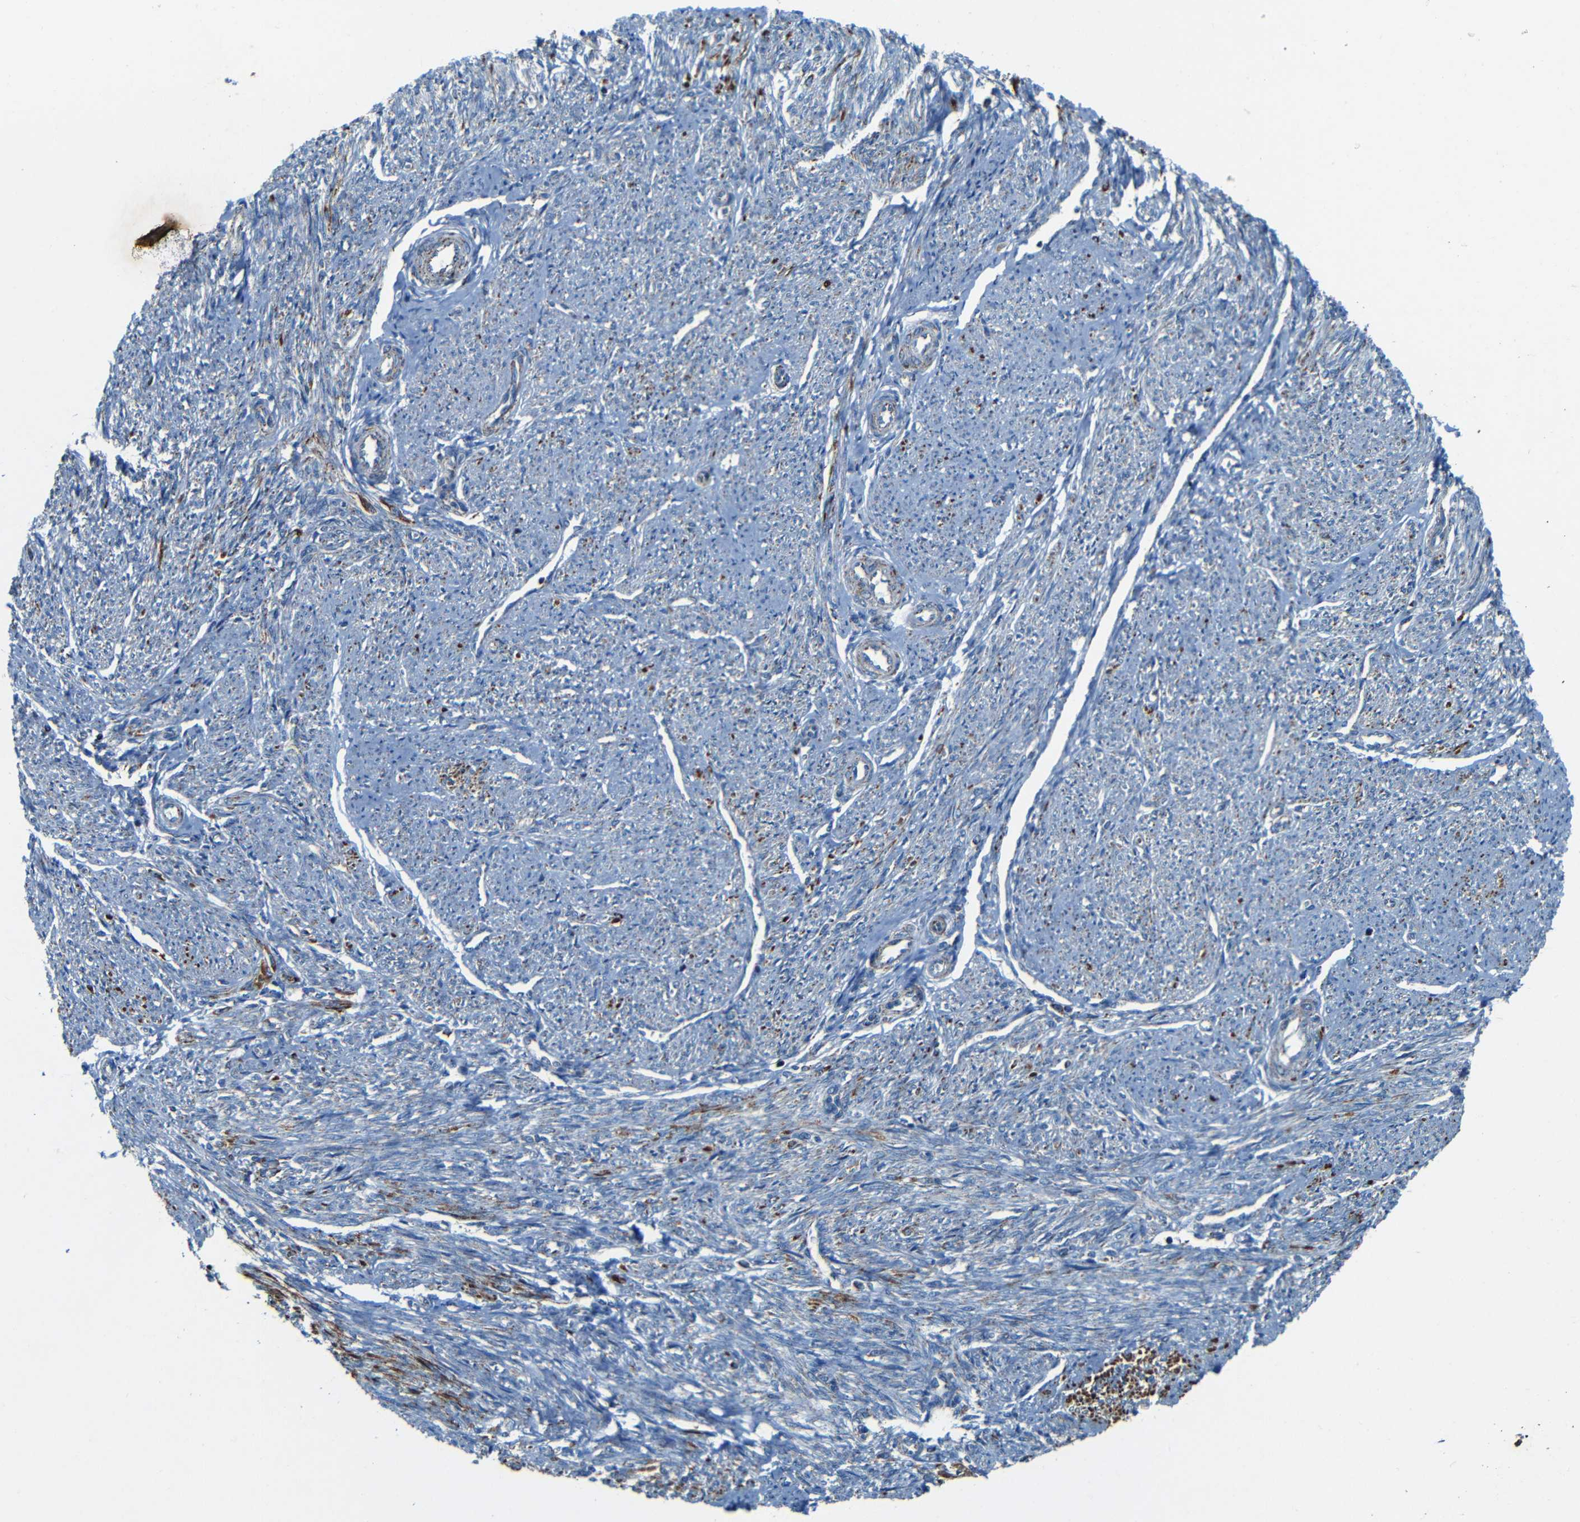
{"staining": {"intensity": "strong", "quantity": "<25%", "location": "cytoplasmic/membranous"}, "tissue": "smooth muscle", "cell_type": "Smooth muscle cells", "image_type": "normal", "snomed": [{"axis": "morphology", "description": "Normal tissue, NOS"}, {"axis": "topography", "description": "Smooth muscle"}], "caption": "Protein staining of benign smooth muscle demonstrates strong cytoplasmic/membranous positivity in approximately <25% of smooth muscle cells.", "gene": "WSCD2", "patient": {"sex": "female", "age": 65}}